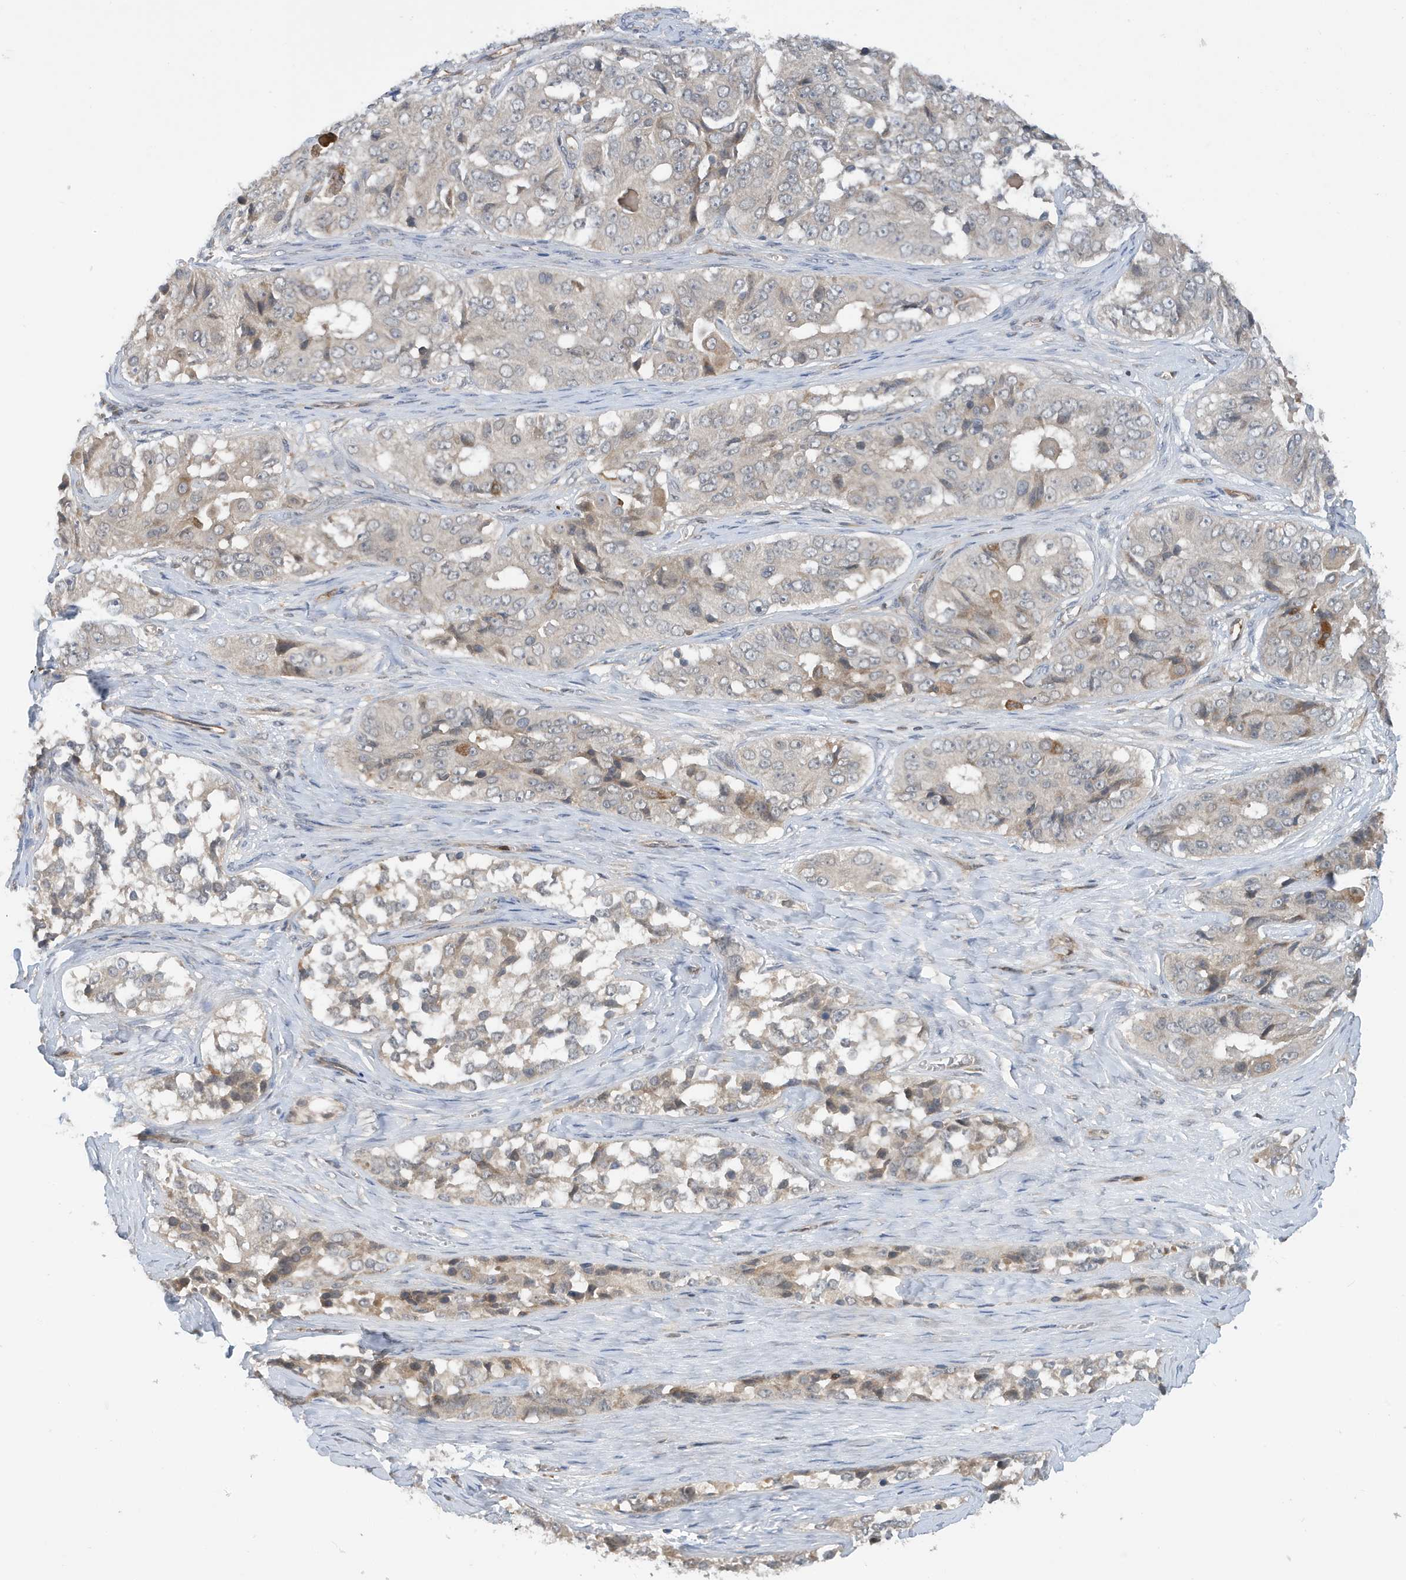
{"staining": {"intensity": "negative", "quantity": "none", "location": "none"}, "tissue": "ovarian cancer", "cell_type": "Tumor cells", "image_type": "cancer", "snomed": [{"axis": "morphology", "description": "Carcinoma, endometroid"}, {"axis": "topography", "description": "Ovary"}], "caption": "IHC histopathology image of neoplastic tissue: ovarian cancer (endometroid carcinoma) stained with DAB (3,3'-diaminobenzidine) exhibits no significant protein positivity in tumor cells.", "gene": "NSUN3", "patient": {"sex": "female", "age": 51}}